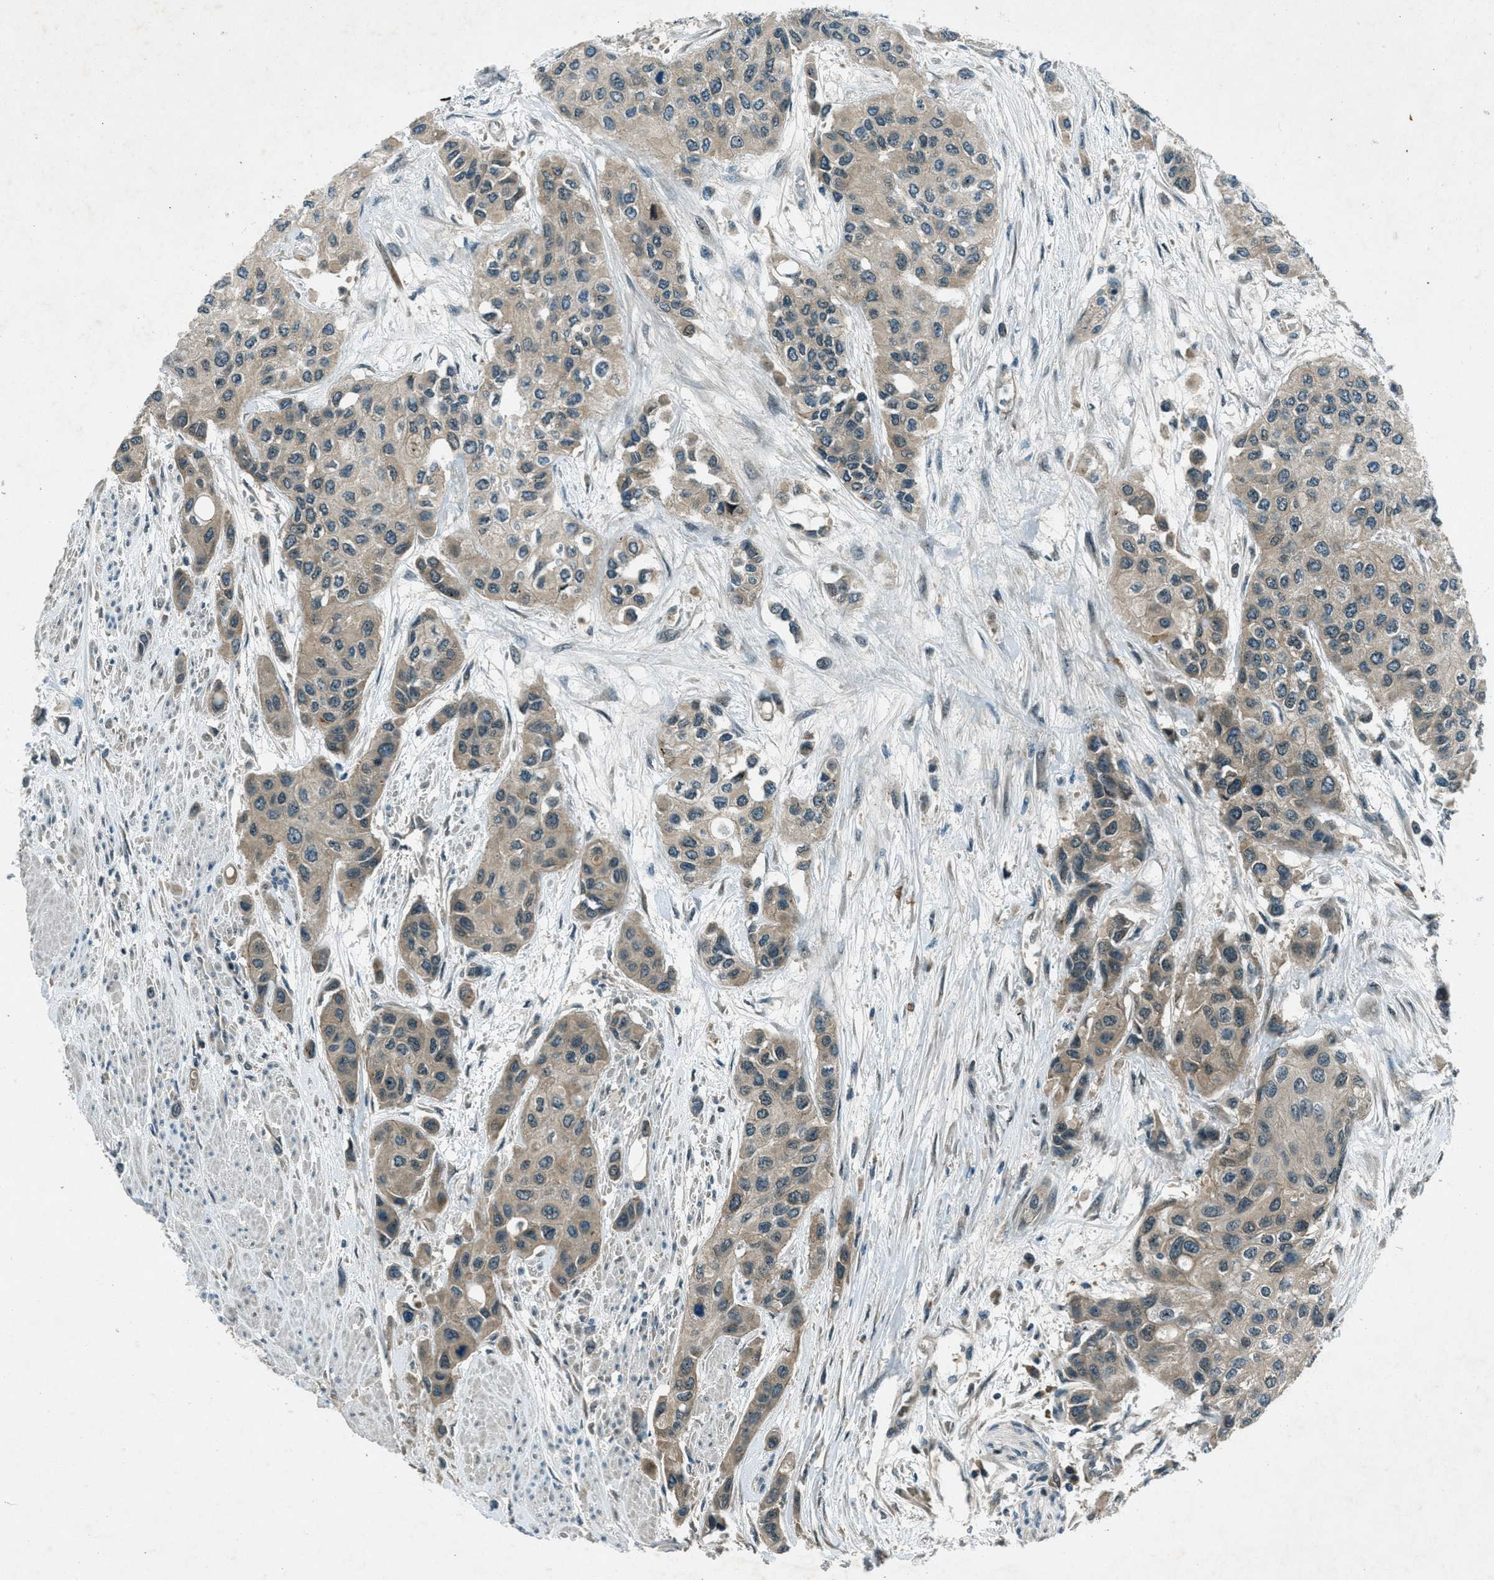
{"staining": {"intensity": "weak", "quantity": ">75%", "location": "cytoplasmic/membranous"}, "tissue": "urothelial cancer", "cell_type": "Tumor cells", "image_type": "cancer", "snomed": [{"axis": "morphology", "description": "Urothelial carcinoma, High grade"}, {"axis": "topography", "description": "Urinary bladder"}], "caption": "Immunohistochemical staining of urothelial cancer displays weak cytoplasmic/membranous protein positivity in approximately >75% of tumor cells. (IHC, brightfield microscopy, high magnification).", "gene": "STK11", "patient": {"sex": "female", "age": 56}}